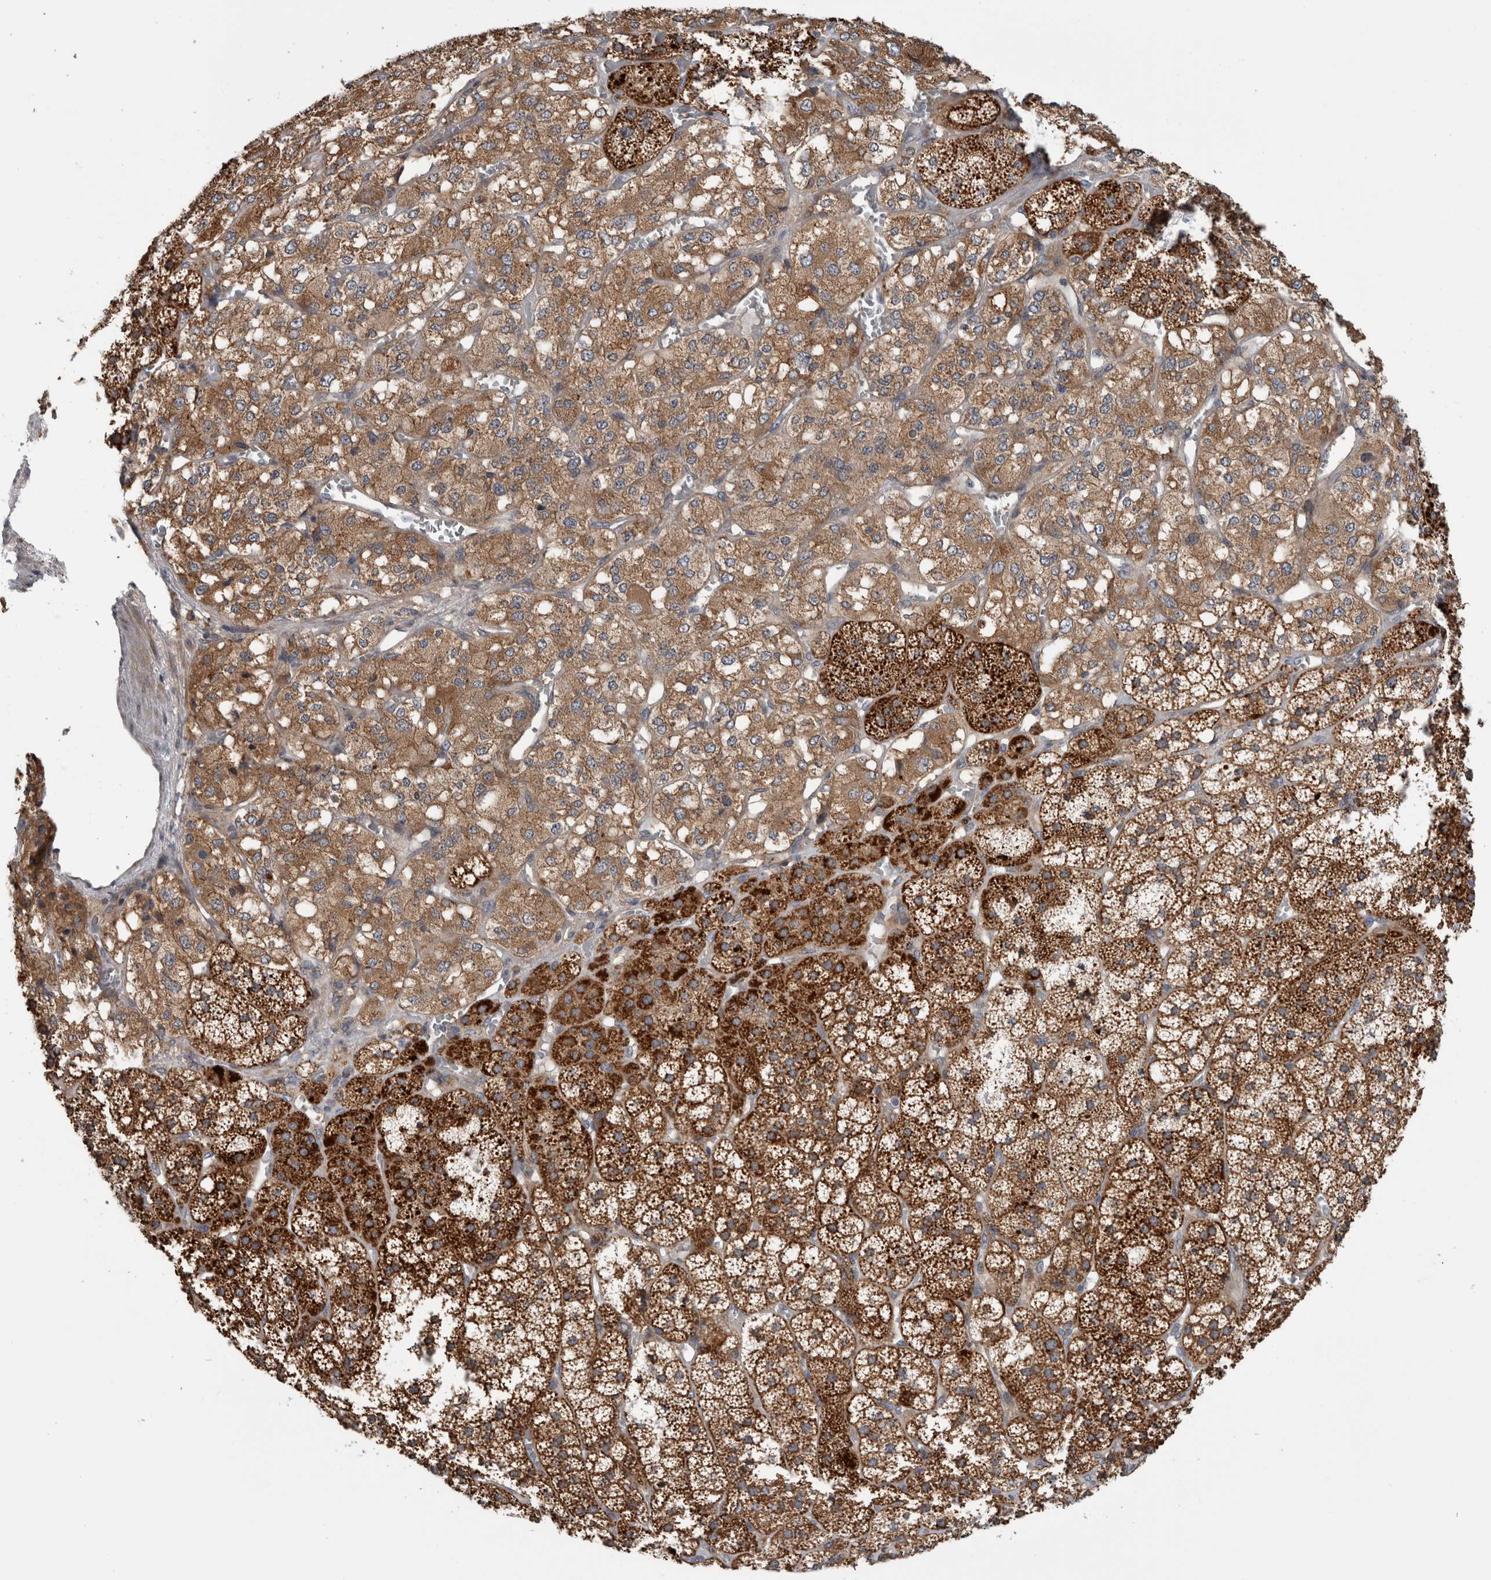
{"staining": {"intensity": "strong", "quantity": ">75%", "location": "cytoplasmic/membranous"}, "tissue": "adrenal gland", "cell_type": "Glandular cells", "image_type": "normal", "snomed": [{"axis": "morphology", "description": "Normal tissue, NOS"}, {"axis": "topography", "description": "Adrenal gland"}], "caption": "IHC staining of unremarkable adrenal gland, which shows high levels of strong cytoplasmic/membranous staining in about >75% of glandular cells indicating strong cytoplasmic/membranous protein positivity. The staining was performed using DAB (3,3'-diaminobenzidine) (brown) for protein detection and nuclei were counterstained in hematoxylin (blue).", "gene": "ADGRL3", "patient": {"sex": "female", "age": 44}}